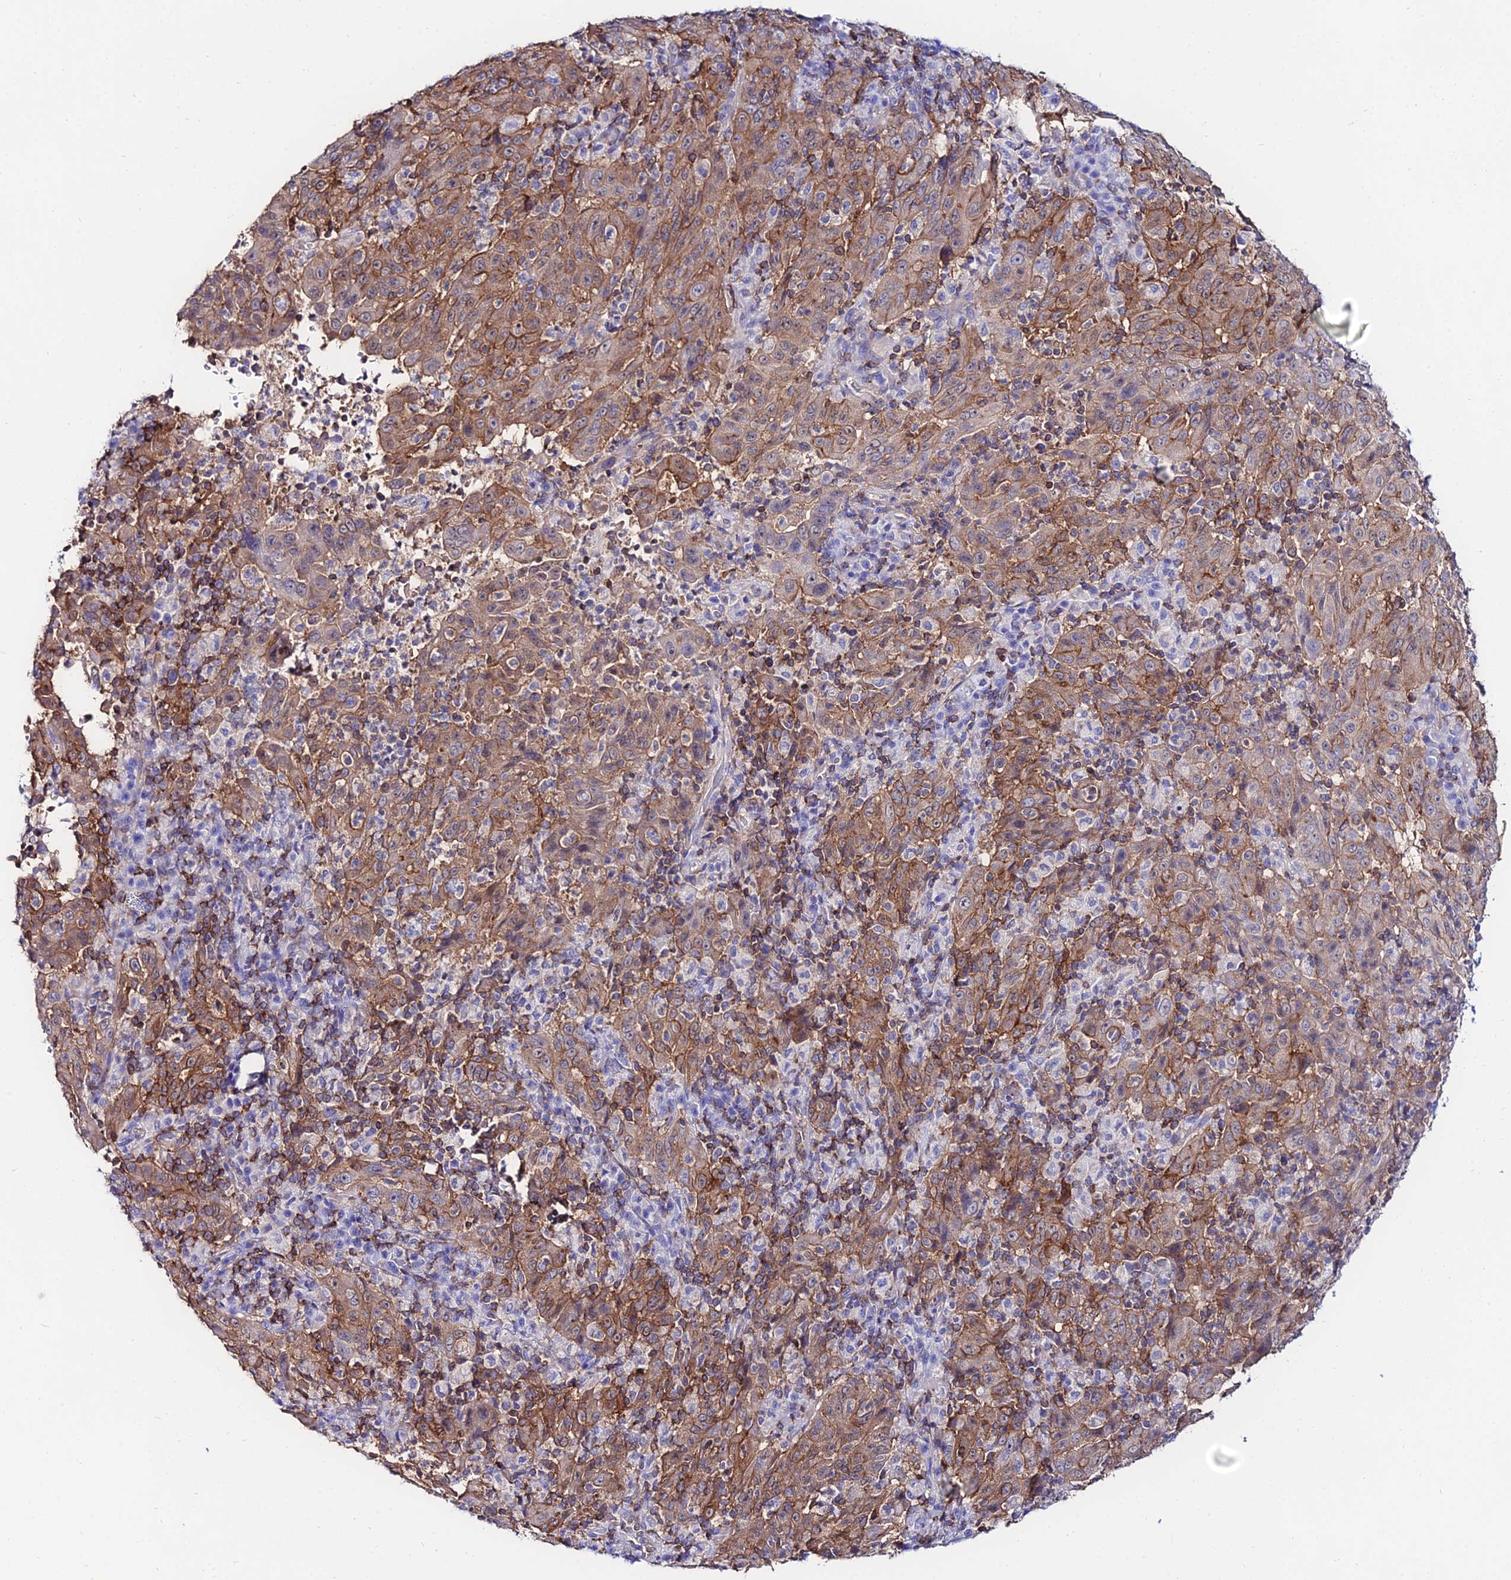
{"staining": {"intensity": "moderate", "quantity": ">75%", "location": "cytoplasmic/membranous"}, "tissue": "pancreatic cancer", "cell_type": "Tumor cells", "image_type": "cancer", "snomed": [{"axis": "morphology", "description": "Adenocarcinoma, NOS"}, {"axis": "topography", "description": "Pancreas"}], "caption": "Approximately >75% of tumor cells in human adenocarcinoma (pancreatic) display moderate cytoplasmic/membranous protein staining as visualized by brown immunohistochemical staining.", "gene": "S100A16", "patient": {"sex": "male", "age": 63}}